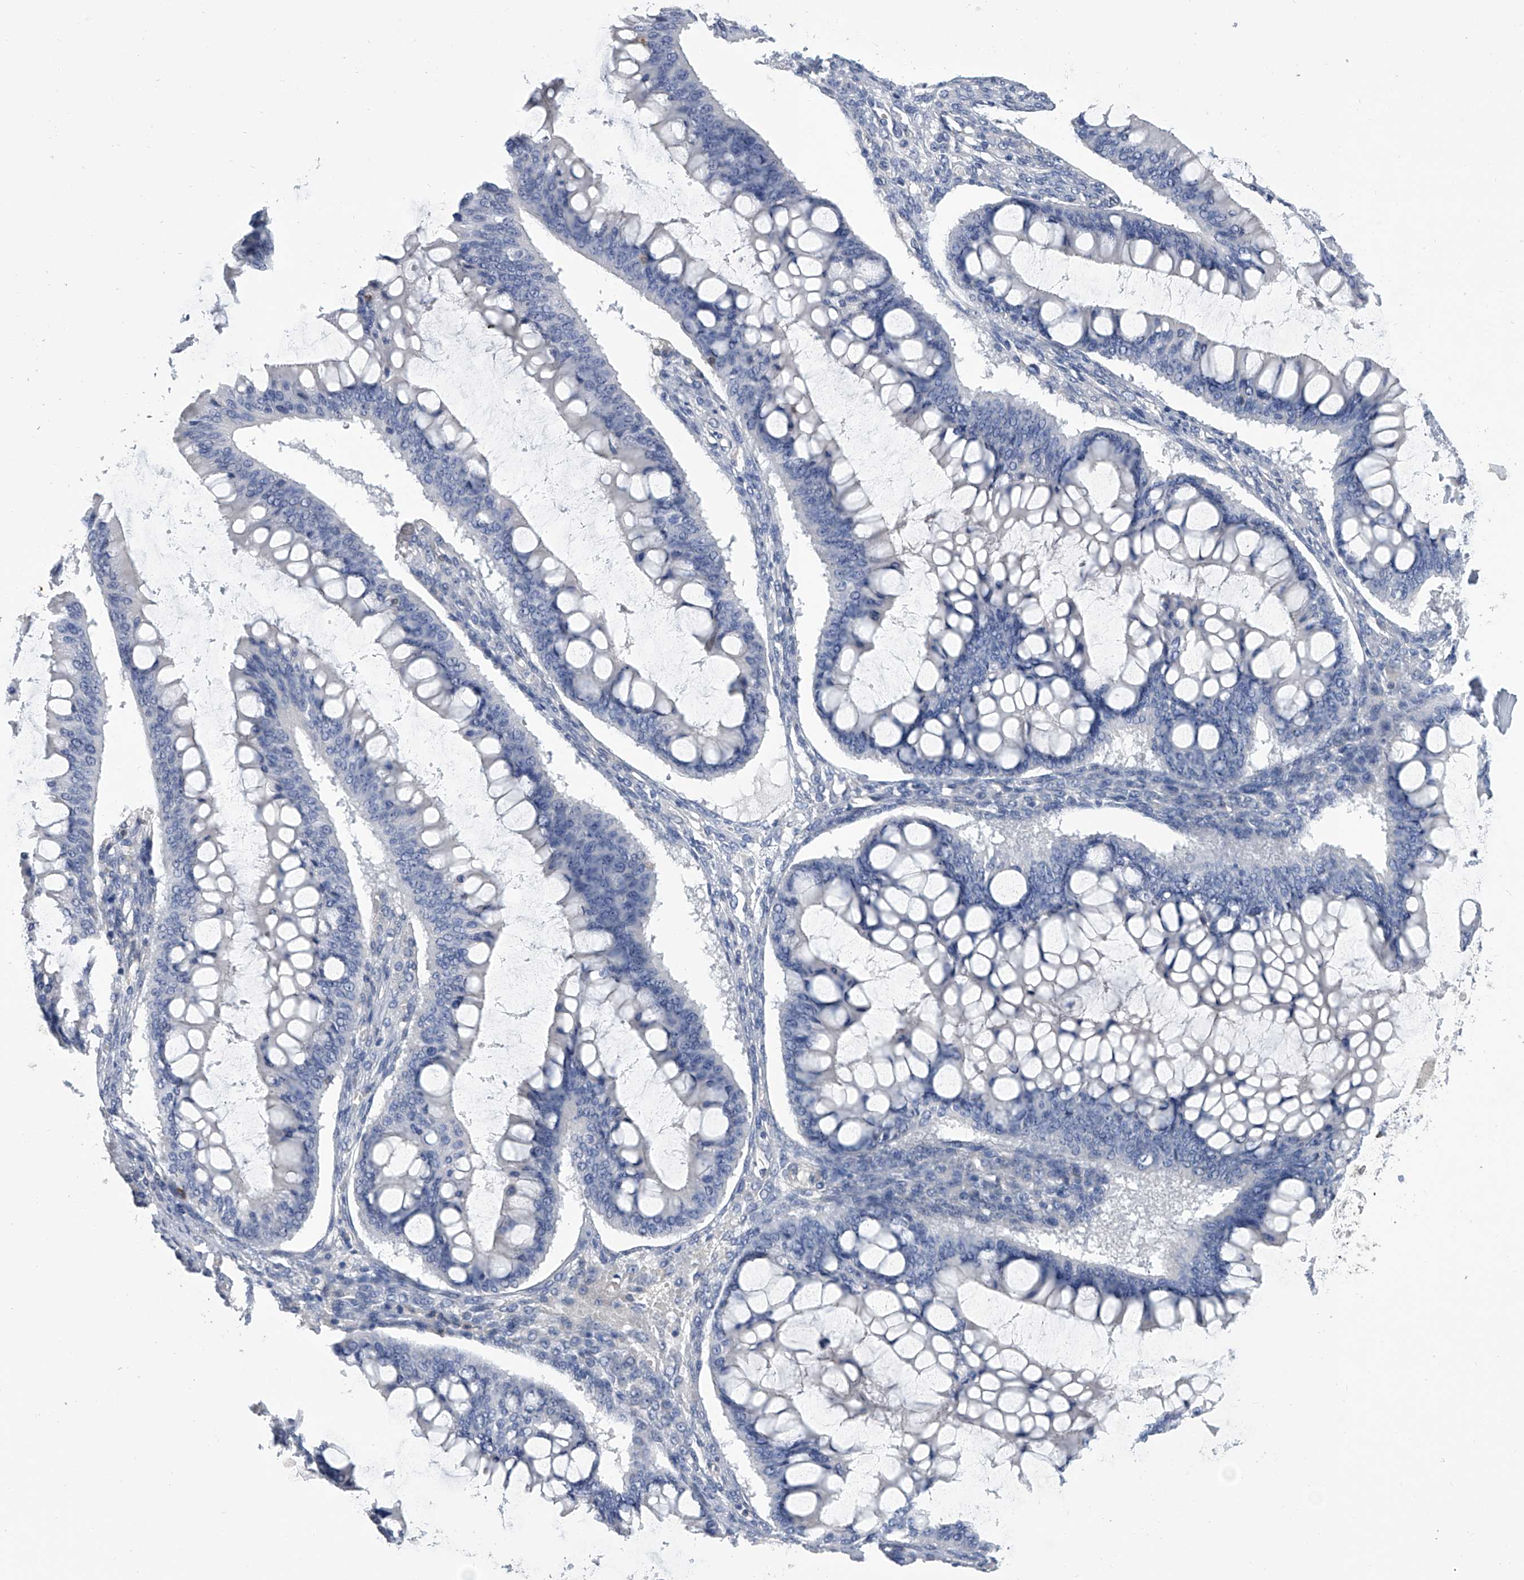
{"staining": {"intensity": "negative", "quantity": "none", "location": "none"}, "tissue": "ovarian cancer", "cell_type": "Tumor cells", "image_type": "cancer", "snomed": [{"axis": "morphology", "description": "Cystadenocarcinoma, mucinous, NOS"}, {"axis": "topography", "description": "Ovary"}], "caption": "The immunohistochemistry micrograph has no significant expression in tumor cells of ovarian cancer tissue. (Brightfield microscopy of DAB (3,3'-diaminobenzidine) immunohistochemistry (IHC) at high magnification).", "gene": "SERPINB9", "patient": {"sex": "female", "age": 73}}